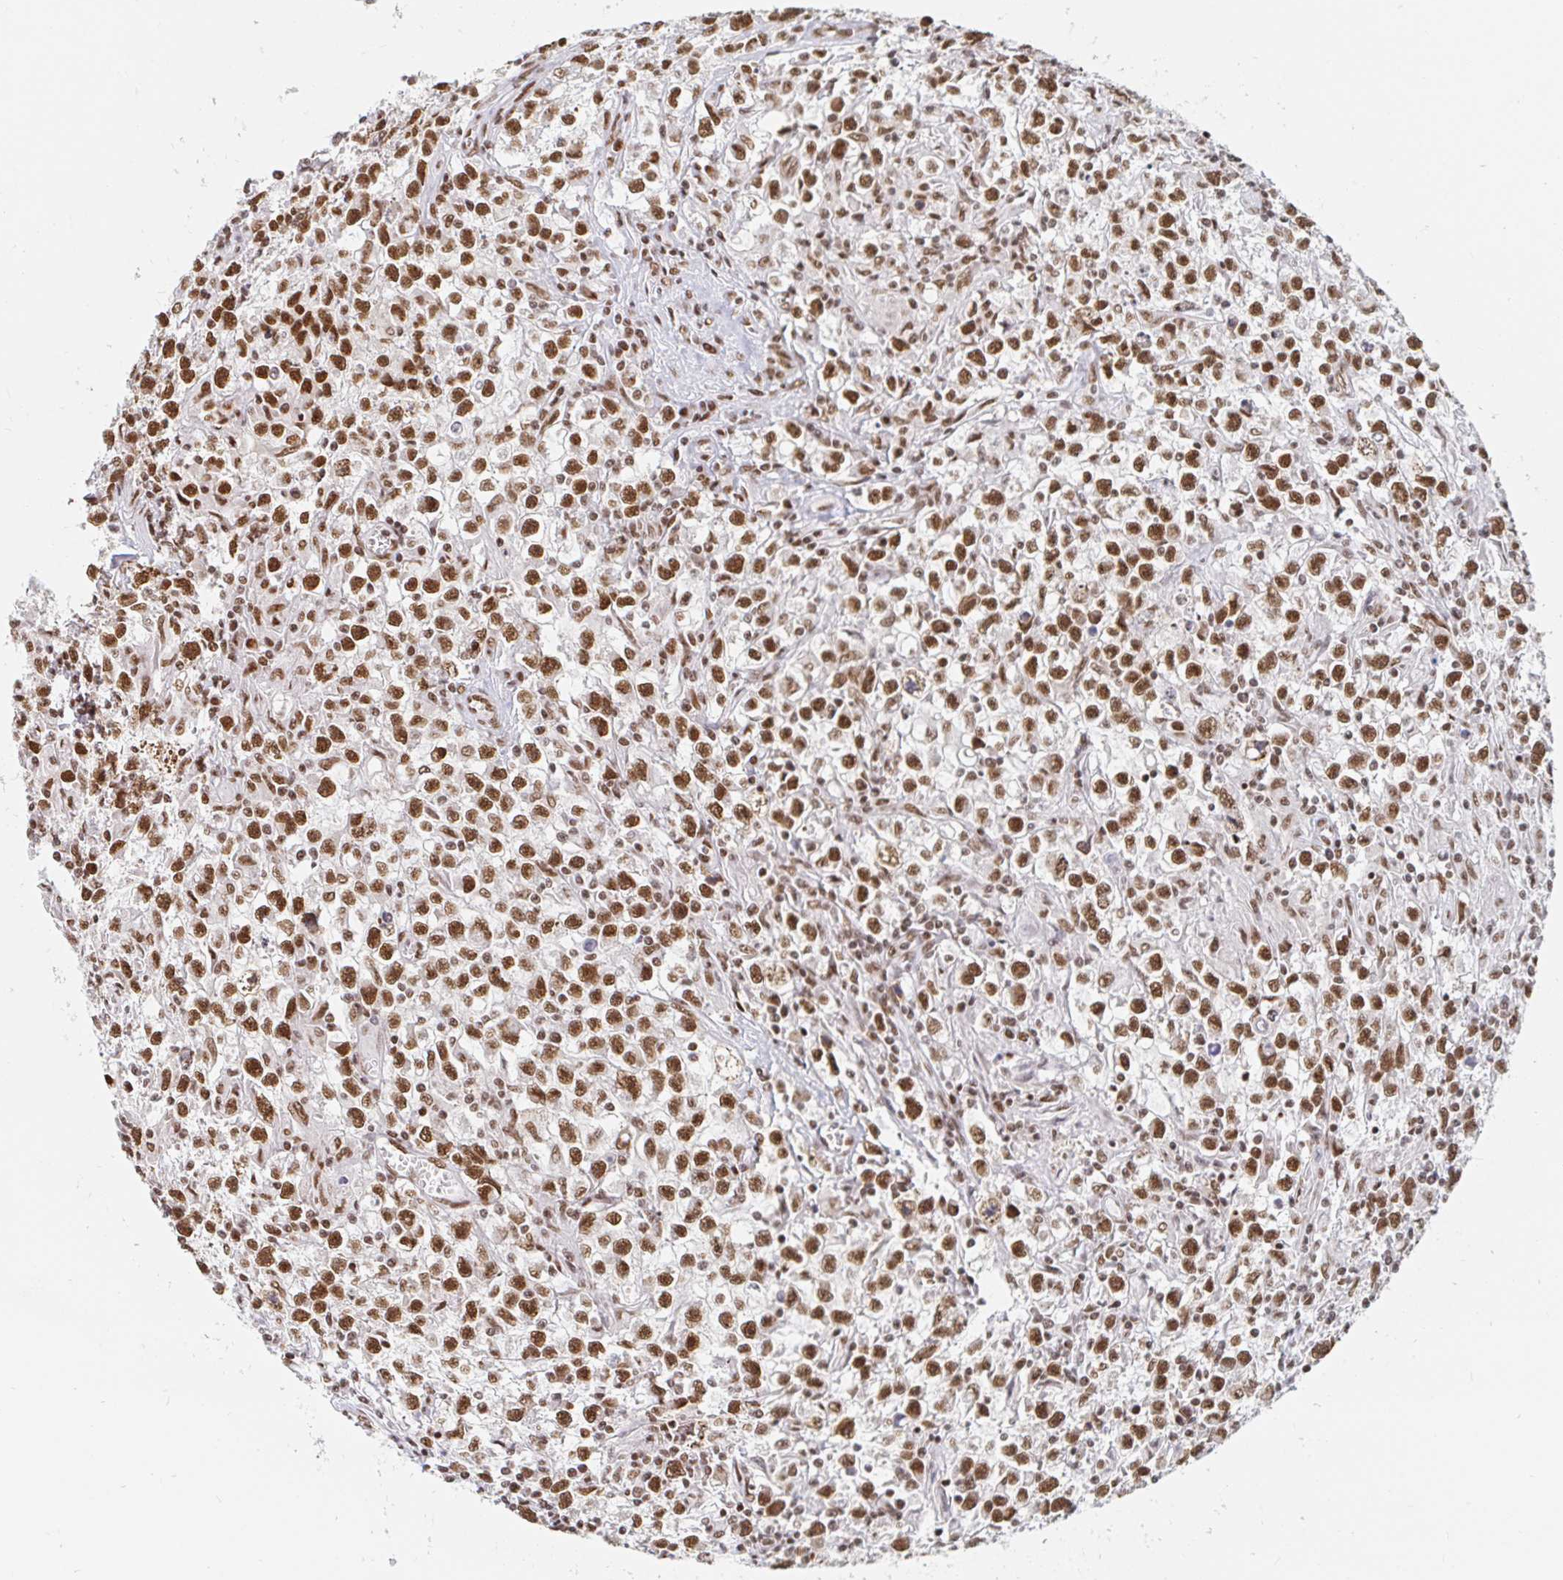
{"staining": {"intensity": "strong", "quantity": ">75%", "location": "nuclear"}, "tissue": "testis cancer", "cell_type": "Tumor cells", "image_type": "cancer", "snomed": [{"axis": "morphology", "description": "Seminoma, NOS"}, {"axis": "topography", "description": "Testis"}], "caption": "Testis seminoma was stained to show a protein in brown. There is high levels of strong nuclear expression in approximately >75% of tumor cells.", "gene": "RBMX", "patient": {"sex": "male", "age": 31}}